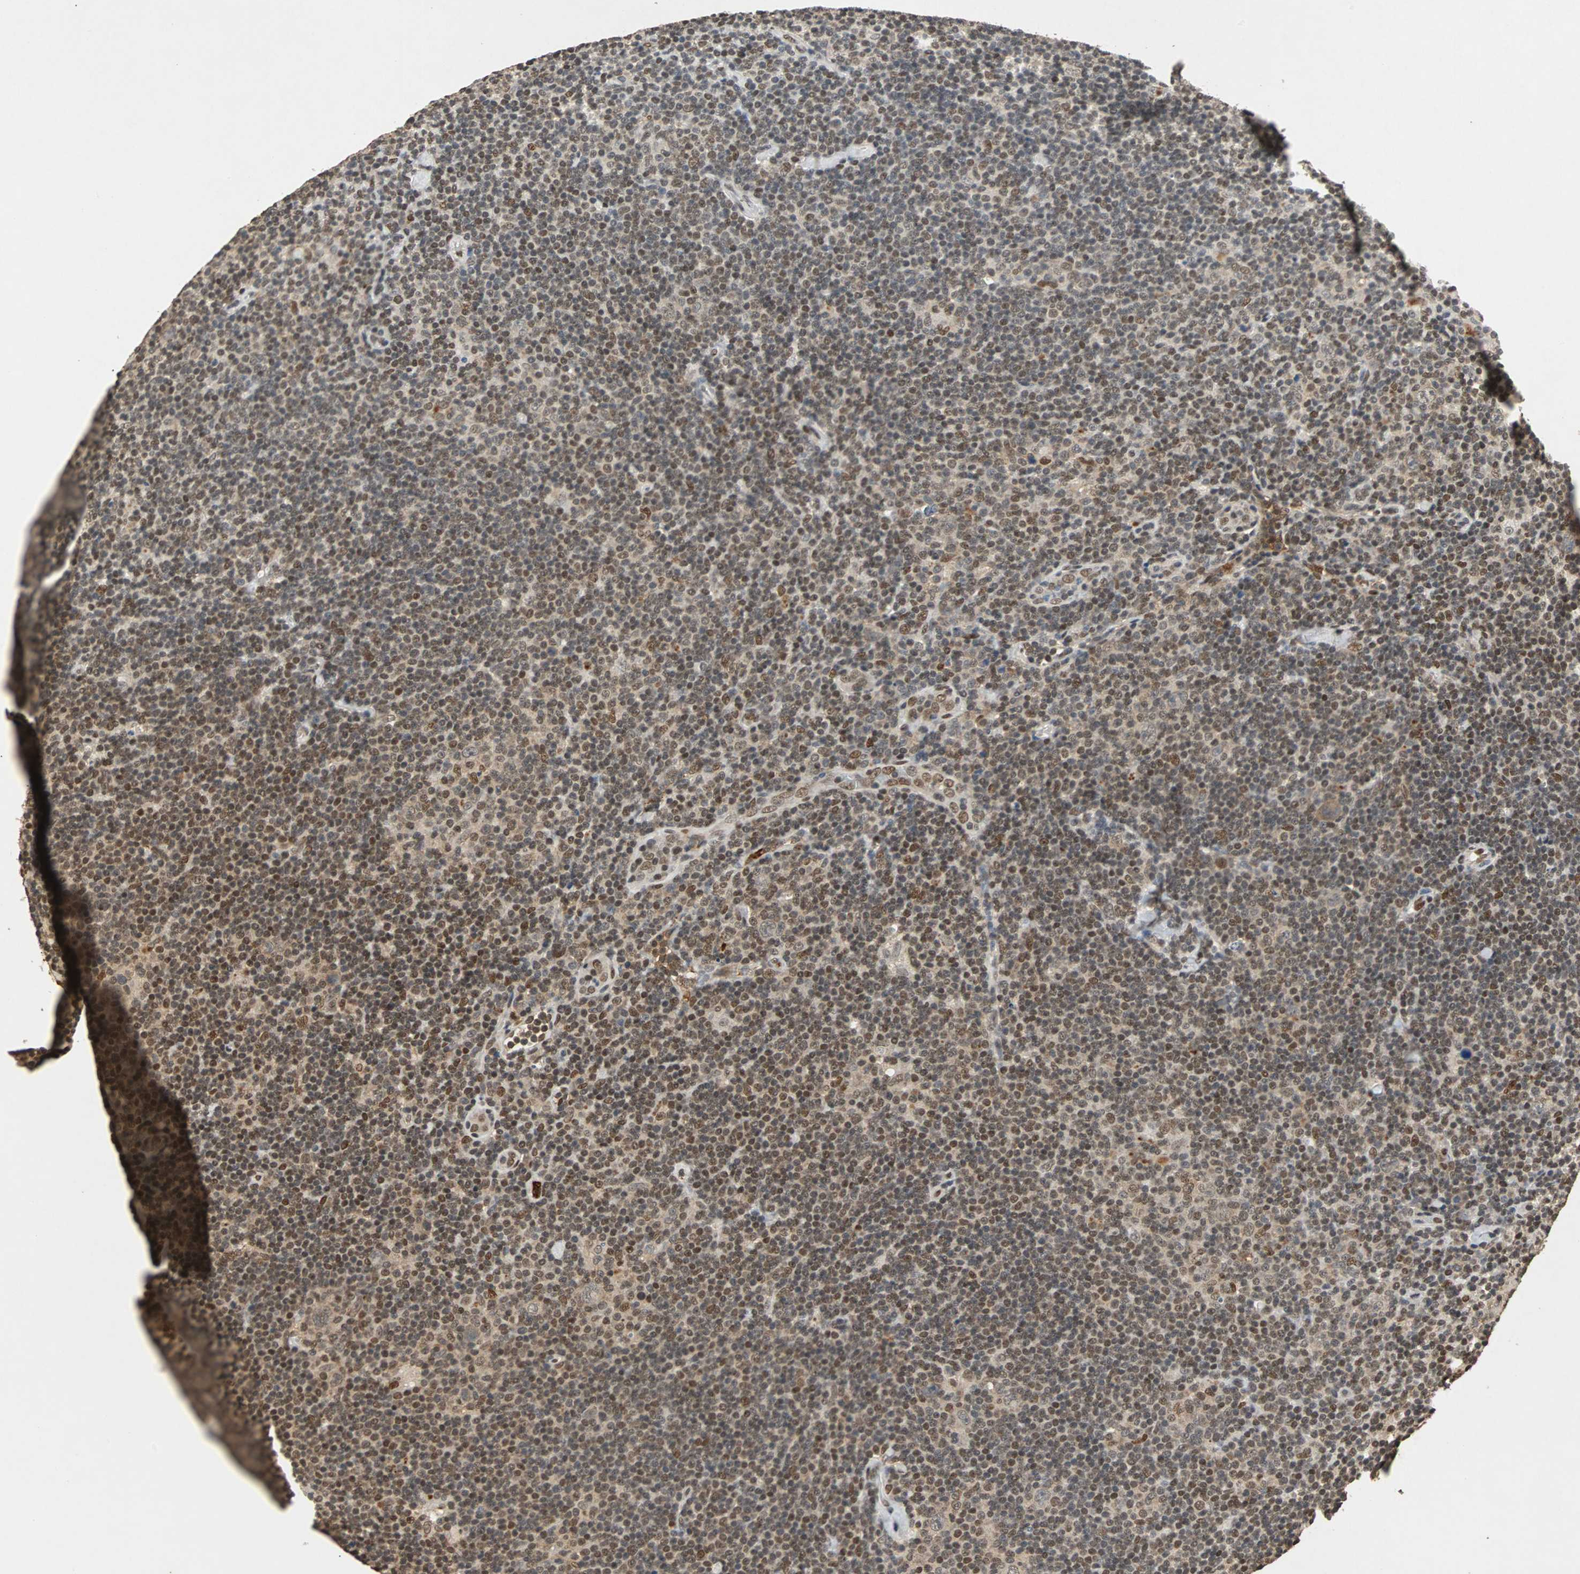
{"staining": {"intensity": "weak", "quantity": ">75%", "location": "cytoplasmic/membranous"}, "tissue": "lymphoma", "cell_type": "Tumor cells", "image_type": "cancer", "snomed": [{"axis": "morphology", "description": "Hodgkin's disease, NOS"}, {"axis": "topography", "description": "Lymph node"}], "caption": "Tumor cells reveal low levels of weak cytoplasmic/membranous expression in about >75% of cells in human Hodgkin's disease. The protein of interest is stained brown, and the nuclei are stained in blue (DAB IHC with brightfield microscopy, high magnification).", "gene": "PHC1", "patient": {"sex": "female", "age": 57}}